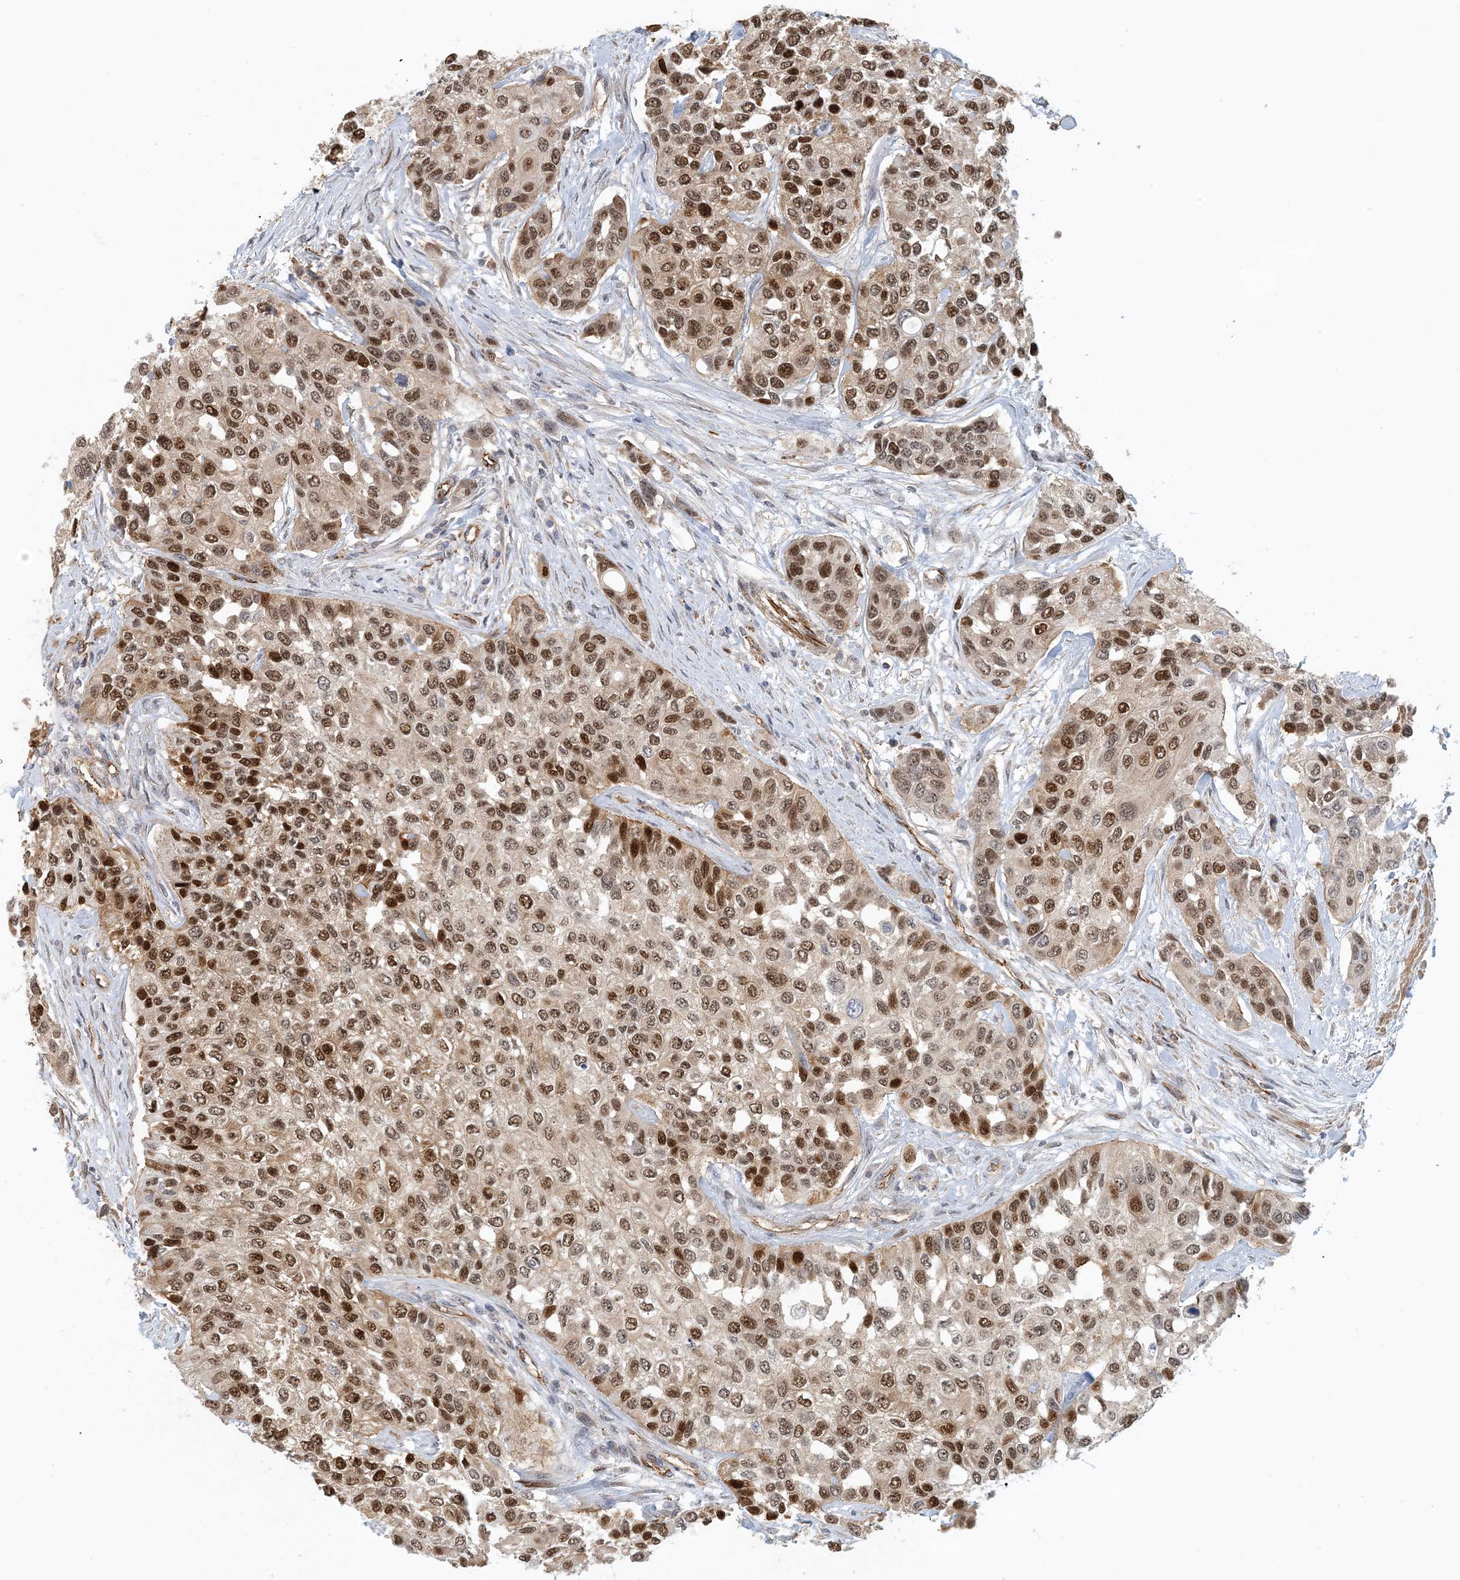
{"staining": {"intensity": "strong", "quantity": "25%-75%", "location": "nuclear"}, "tissue": "urothelial cancer", "cell_type": "Tumor cells", "image_type": "cancer", "snomed": [{"axis": "morphology", "description": "Normal tissue, NOS"}, {"axis": "morphology", "description": "Urothelial carcinoma, High grade"}, {"axis": "topography", "description": "Vascular tissue"}, {"axis": "topography", "description": "Urinary bladder"}], "caption": "Immunohistochemistry image of neoplastic tissue: urothelial cancer stained using immunohistochemistry exhibits high levels of strong protein expression localized specifically in the nuclear of tumor cells, appearing as a nuclear brown color.", "gene": "MAPKBP1", "patient": {"sex": "female", "age": 56}}